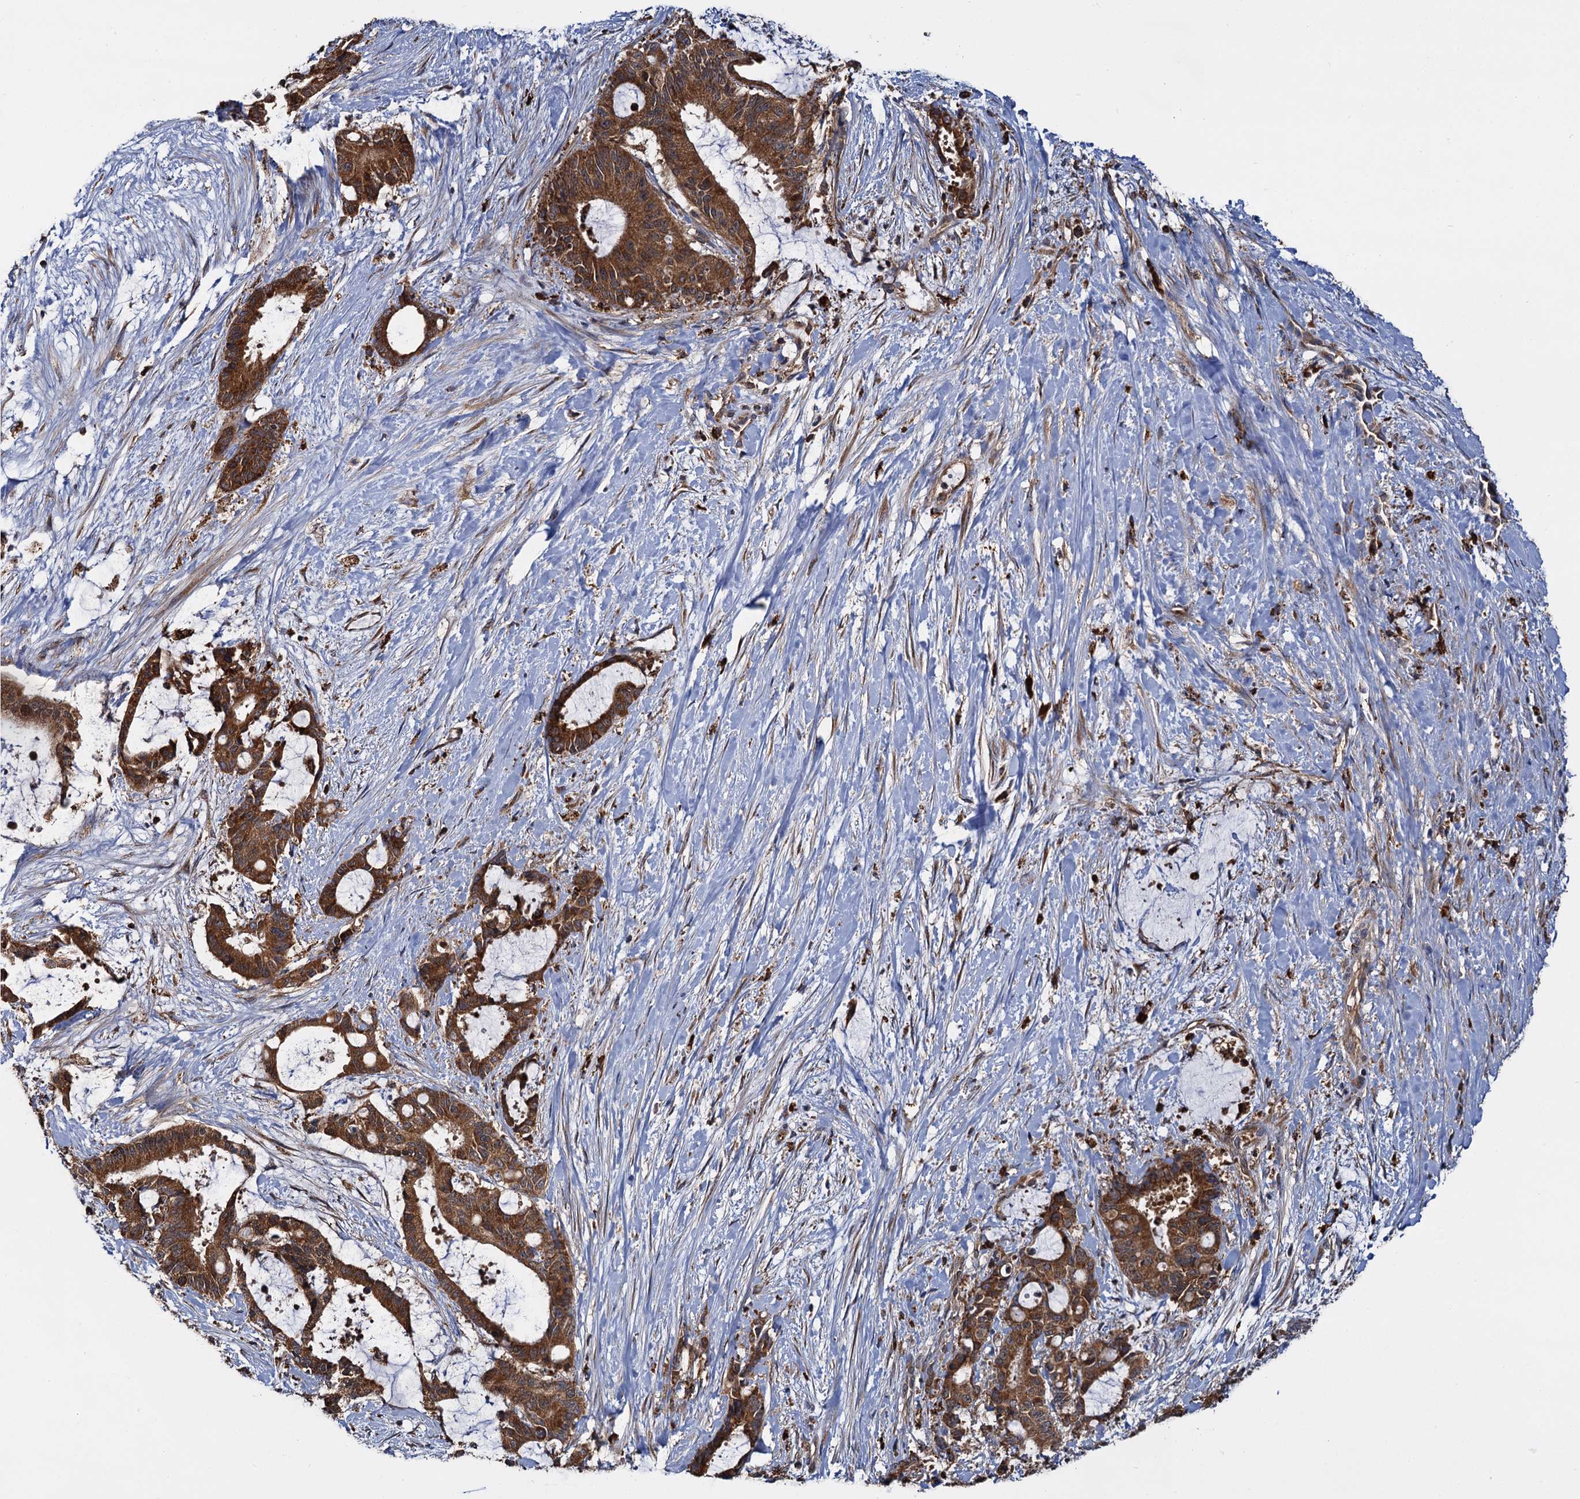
{"staining": {"intensity": "strong", "quantity": ">75%", "location": "cytoplasmic/membranous"}, "tissue": "liver cancer", "cell_type": "Tumor cells", "image_type": "cancer", "snomed": [{"axis": "morphology", "description": "Normal tissue, NOS"}, {"axis": "morphology", "description": "Cholangiocarcinoma"}, {"axis": "topography", "description": "Liver"}, {"axis": "topography", "description": "Peripheral nerve tissue"}], "caption": "Immunohistochemical staining of liver cancer (cholangiocarcinoma) exhibits strong cytoplasmic/membranous protein staining in about >75% of tumor cells.", "gene": "UFM1", "patient": {"sex": "female", "age": 73}}